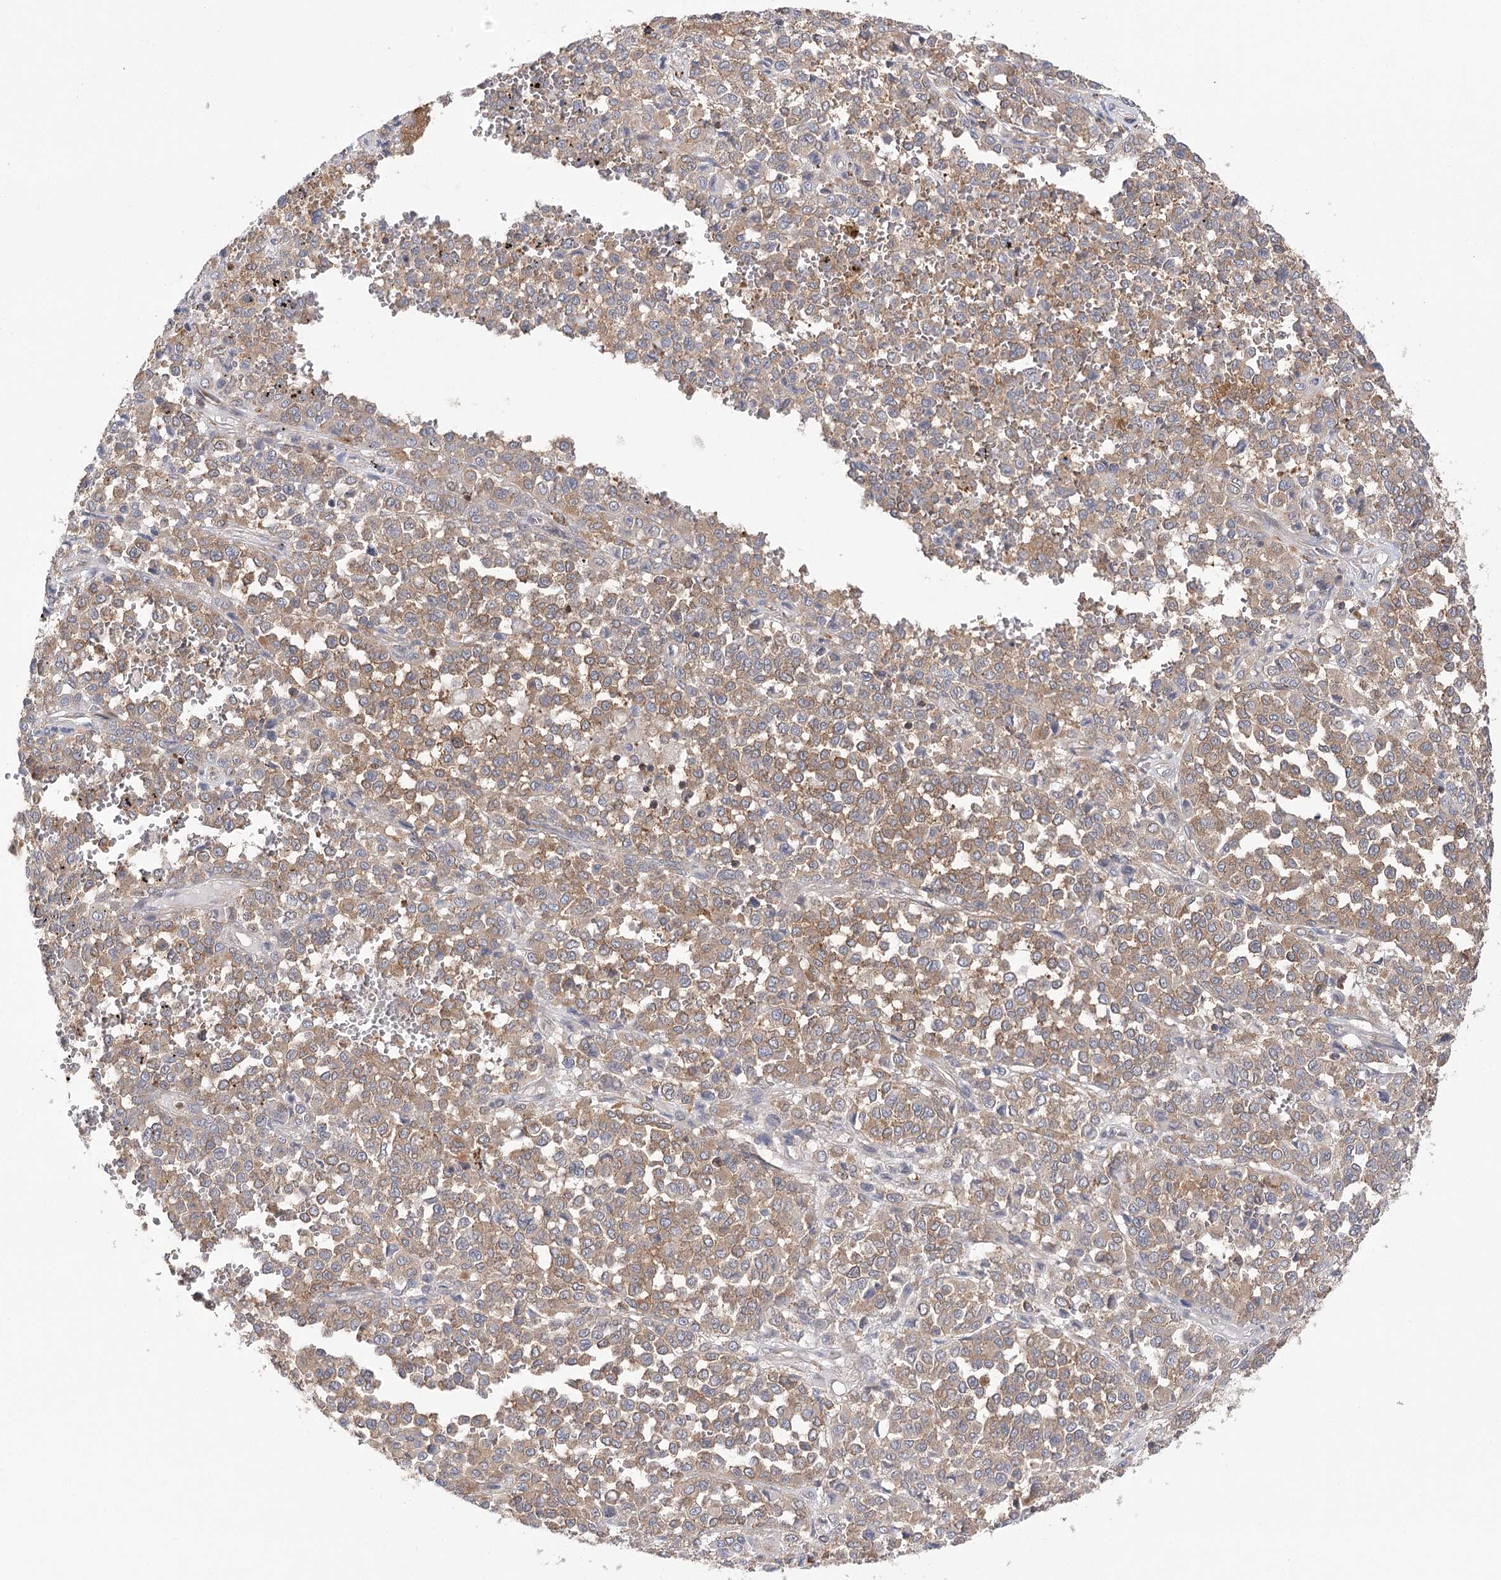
{"staining": {"intensity": "weak", "quantity": ">75%", "location": "cytoplasmic/membranous"}, "tissue": "melanoma", "cell_type": "Tumor cells", "image_type": "cancer", "snomed": [{"axis": "morphology", "description": "Malignant melanoma, Metastatic site"}, {"axis": "topography", "description": "Pancreas"}], "caption": "Melanoma stained with DAB (3,3'-diaminobenzidine) immunohistochemistry (IHC) displays low levels of weak cytoplasmic/membranous positivity in about >75% of tumor cells.", "gene": "VPS37B", "patient": {"sex": "female", "age": 30}}